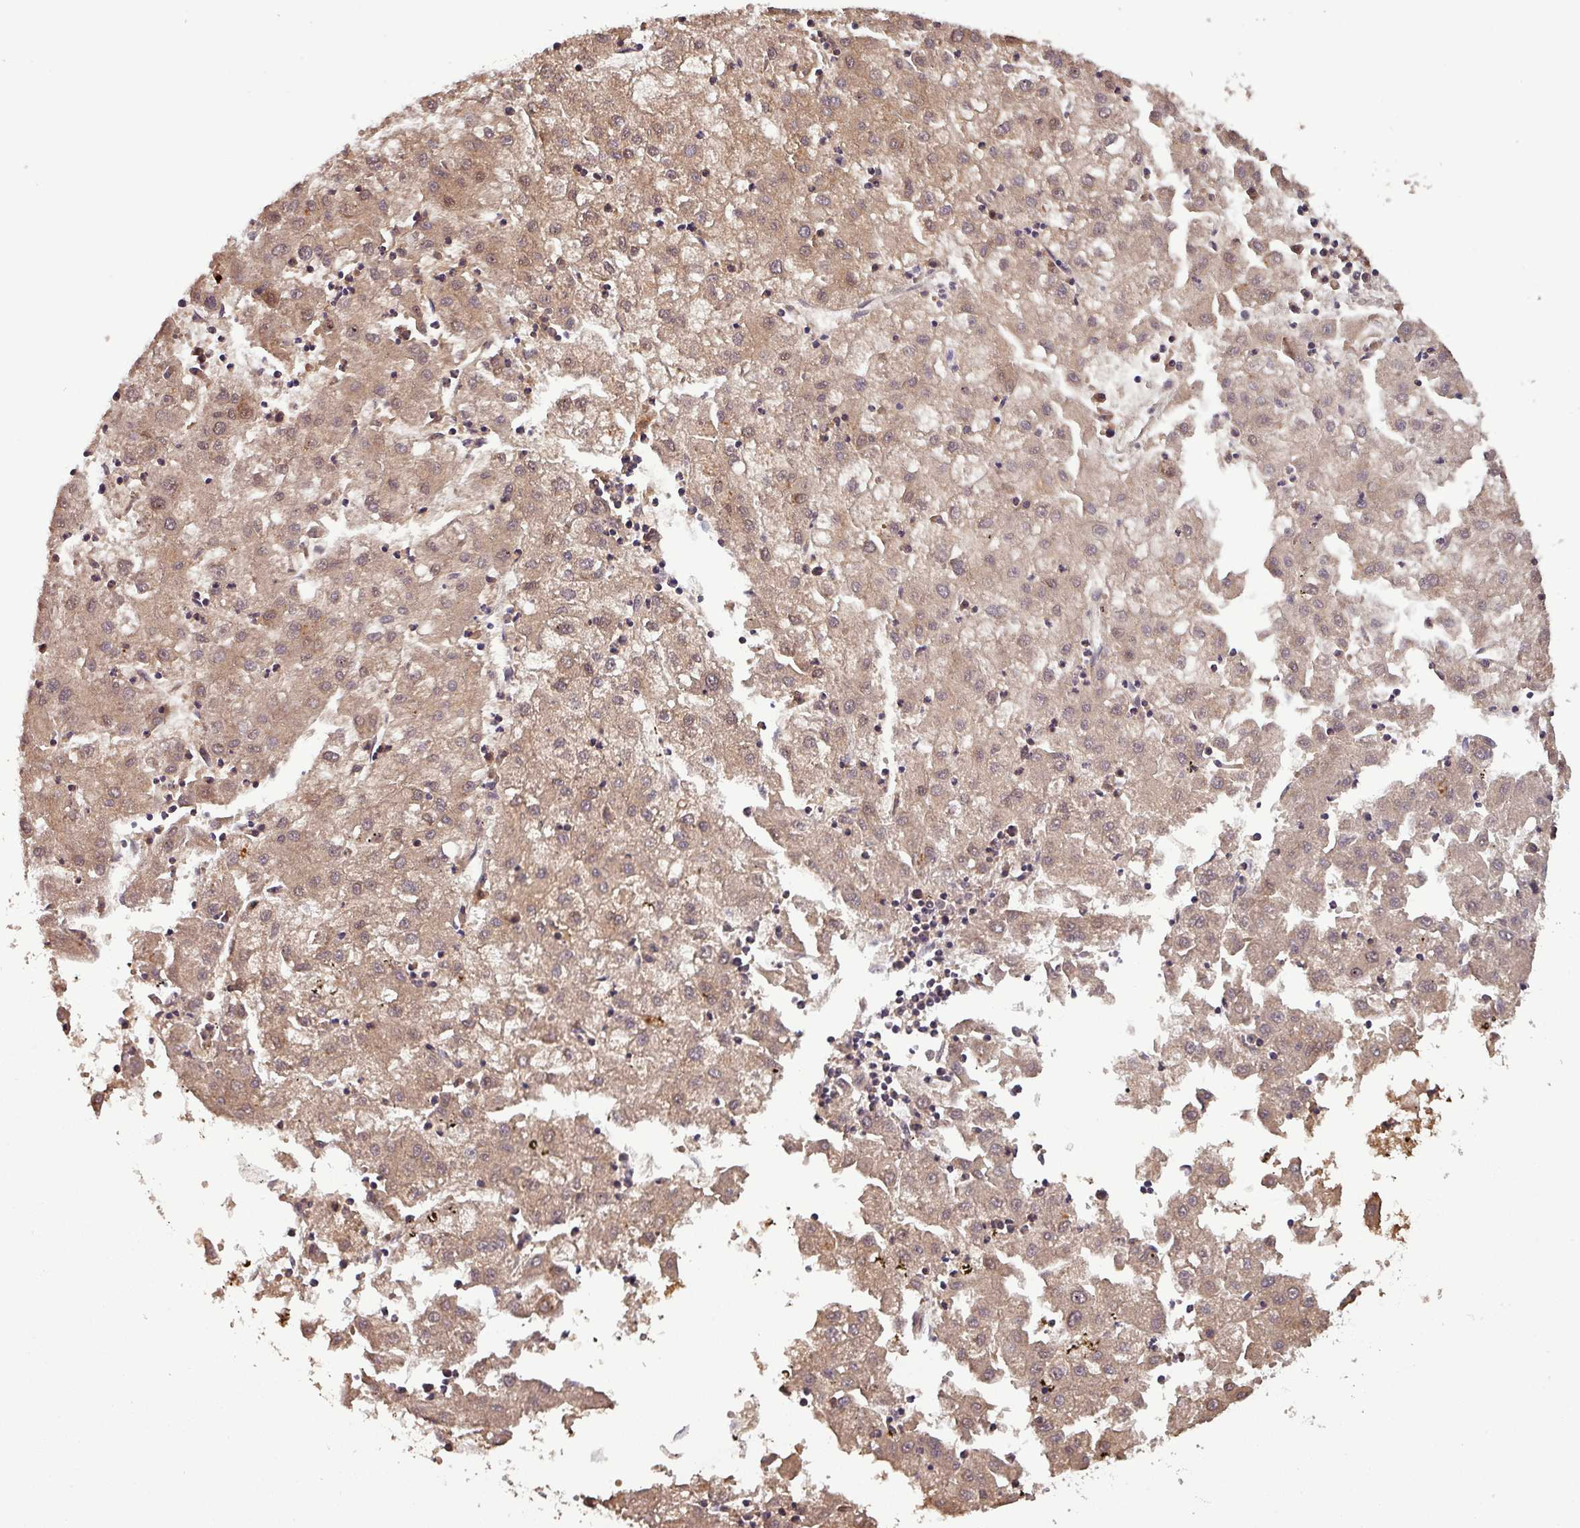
{"staining": {"intensity": "weak", "quantity": ">75%", "location": "cytoplasmic/membranous,nuclear"}, "tissue": "liver cancer", "cell_type": "Tumor cells", "image_type": "cancer", "snomed": [{"axis": "morphology", "description": "Carcinoma, Hepatocellular, NOS"}, {"axis": "topography", "description": "Liver"}], "caption": "Tumor cells reveal low levels of weak cytoplasmic/membranous and nuclear staining in about >75% of cells in human liver cancer (hepatocellular carcinoma).", "gene": "NOB1", "patient": {"sex": "male", "age": 72}}